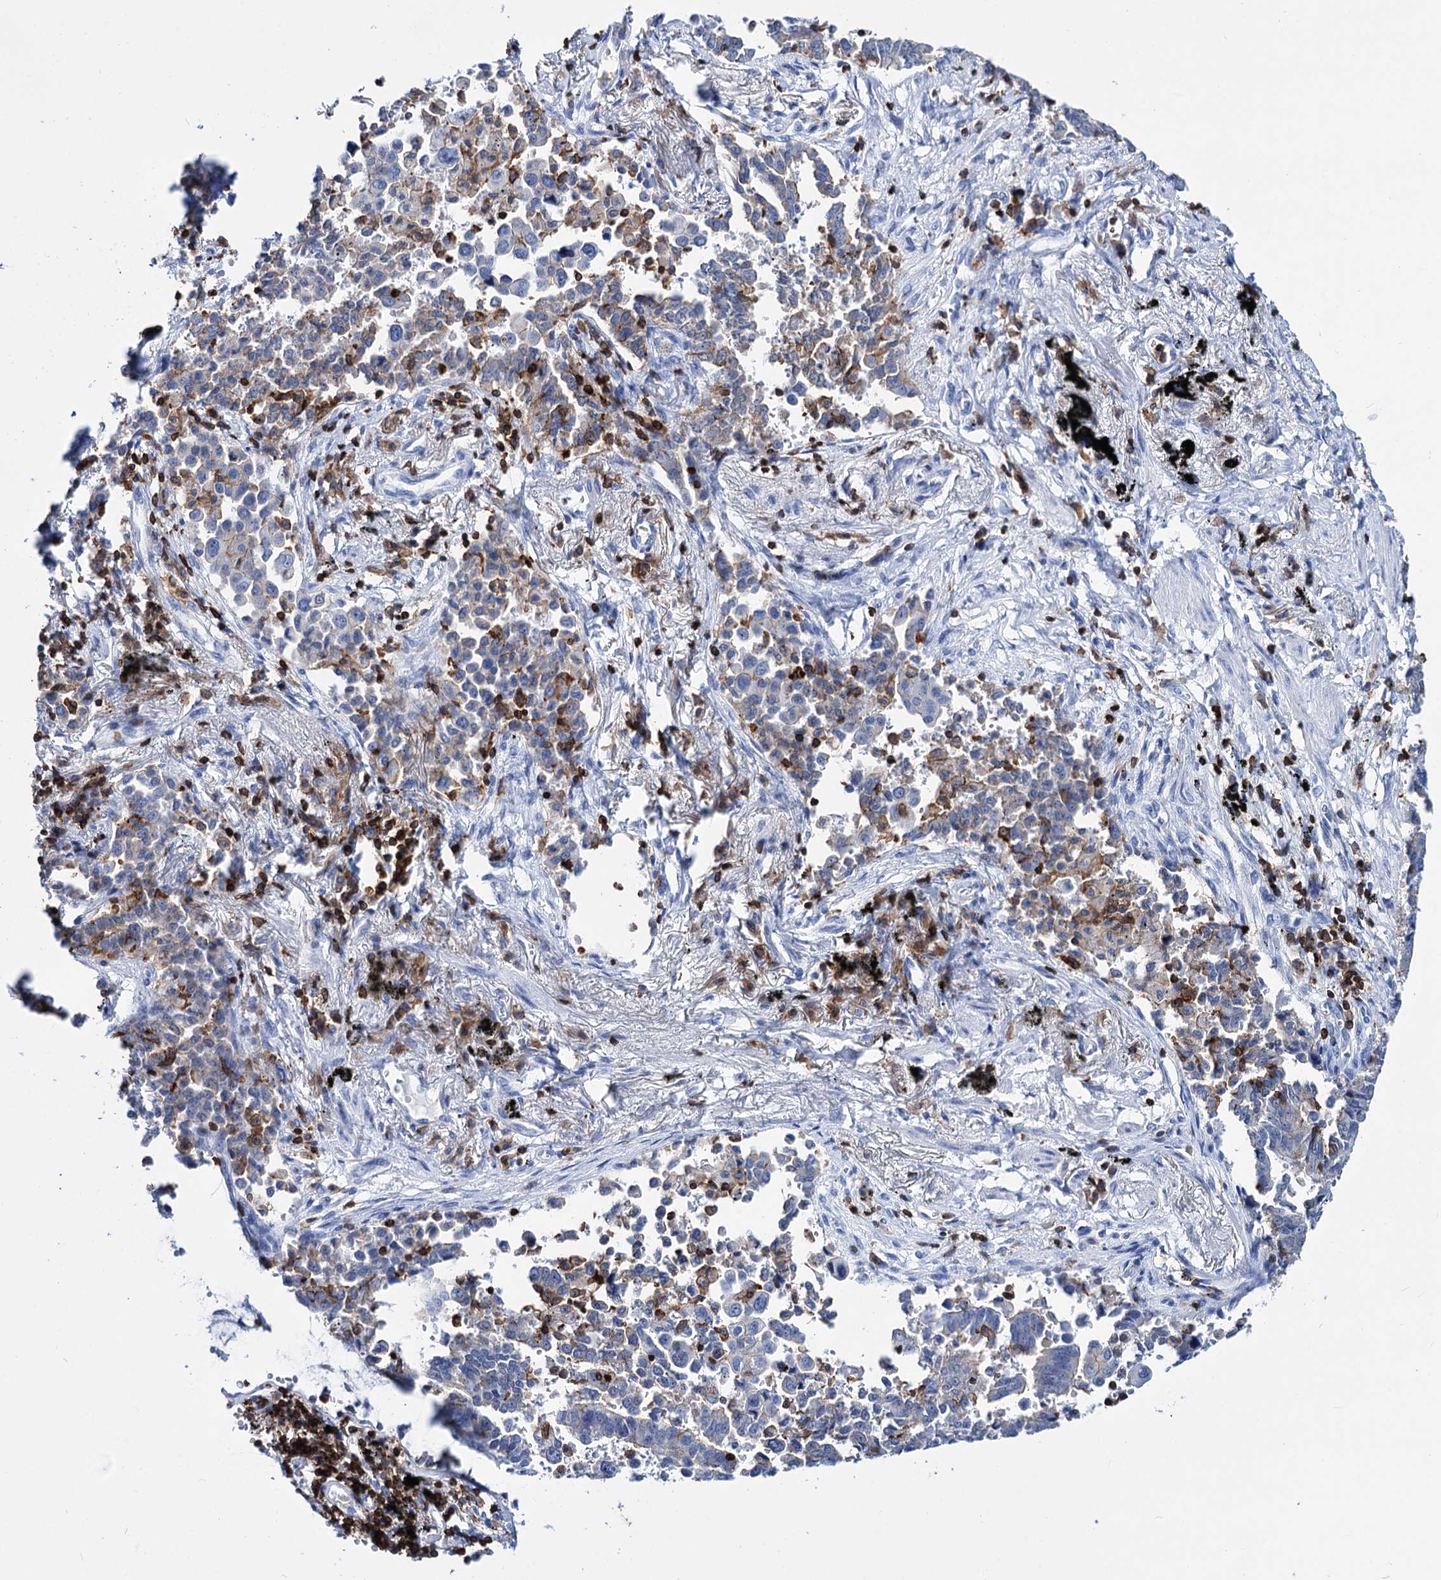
{"staining": {"intensity": "moderate", "quantity": "<25%", "location": "cytoplasmic/membranous"}, "tissue": "lung cancer", "cell_type": "Tumor cells", "image_type": "cancer", "snomed": [{"axis": "morphology", "description": "Adenocarcinoma, NOS"}, {"axis": "topography", "description": "Lung"}], "caption": "Lung cancer (adenocarcinoma) stained with a brown dye displays moderate cytoplasmic/membranous positive expression in approximately <25% of tumor cells.", "gene": "DEF6", "patient": {"sex": "male", "age": 67}}